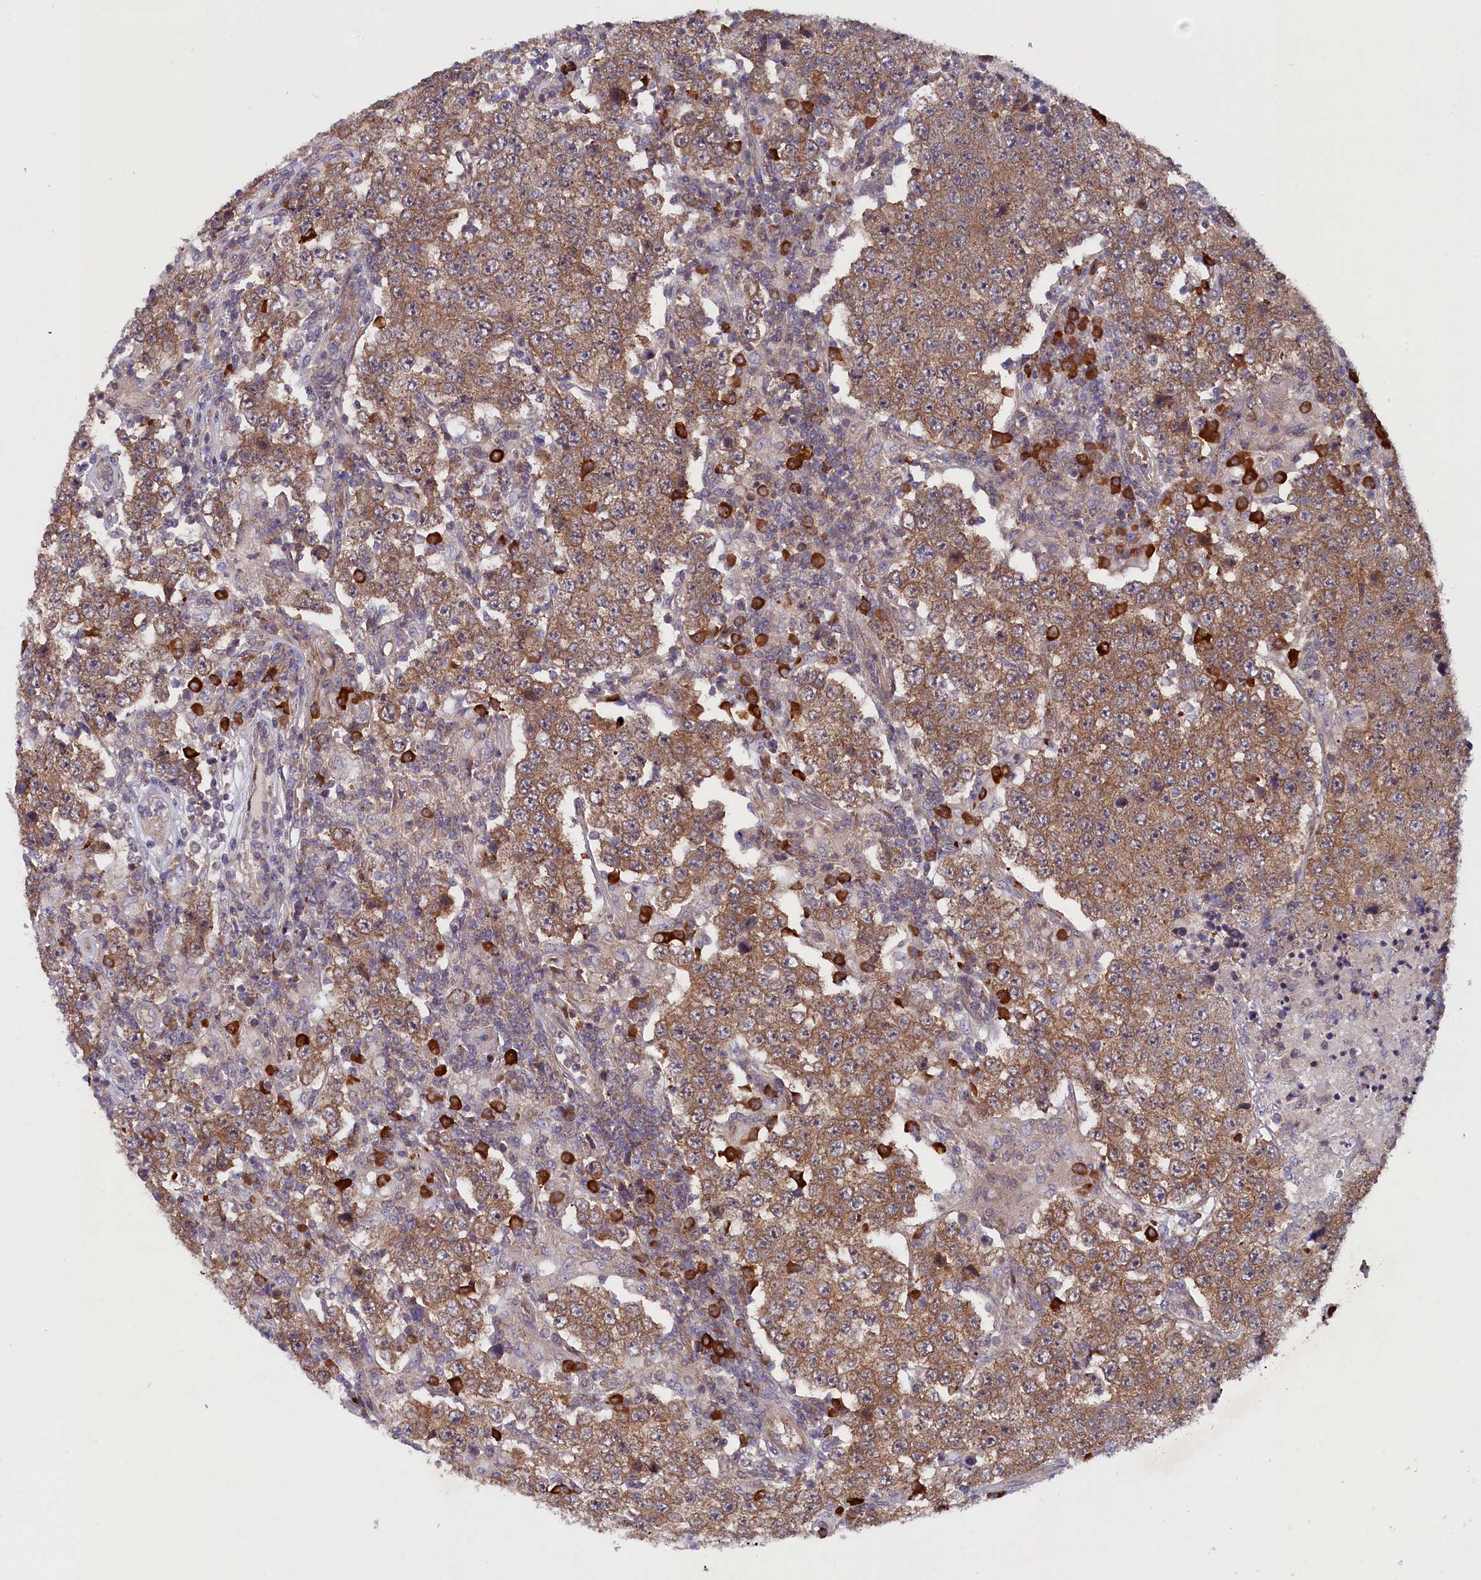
{"staining": {"intensity": "moderate", "quantity": ">75%", "location": "cytoplasmic/membranous"}, "tissue": "testis cancer", "cell_type": "Tumor cells", "image_type": "cancer", "snomed": [{"axis": "morphology", "description": "Normal tissue, NOS"}, {"axis": "morphology", "description": "Urothelial carcinoma, High grade"}, {"axis": "morphology", "description": "Seminoma, NOS"}, {"axis": "morphology", "description": "Carcinoma, Embryonal, NOS"}, {"axis": "topography", "description": "Urinary bladder"}, {"axis": "topography", "description": "Testis"}], "caption": "IHC staining of testis cancer, which shows medium levels of moderate cytoplasmic/membranous staining in about >75% of tumor cells indicating moderate cytoplasmic/membranous protein positivity. The staining was performed using DAB (brown) for protein detection and nuclei were counterstained in hematoxylin (blue).", "gene": "JPT2", "patient": {"sex": "male", "age": 41}}